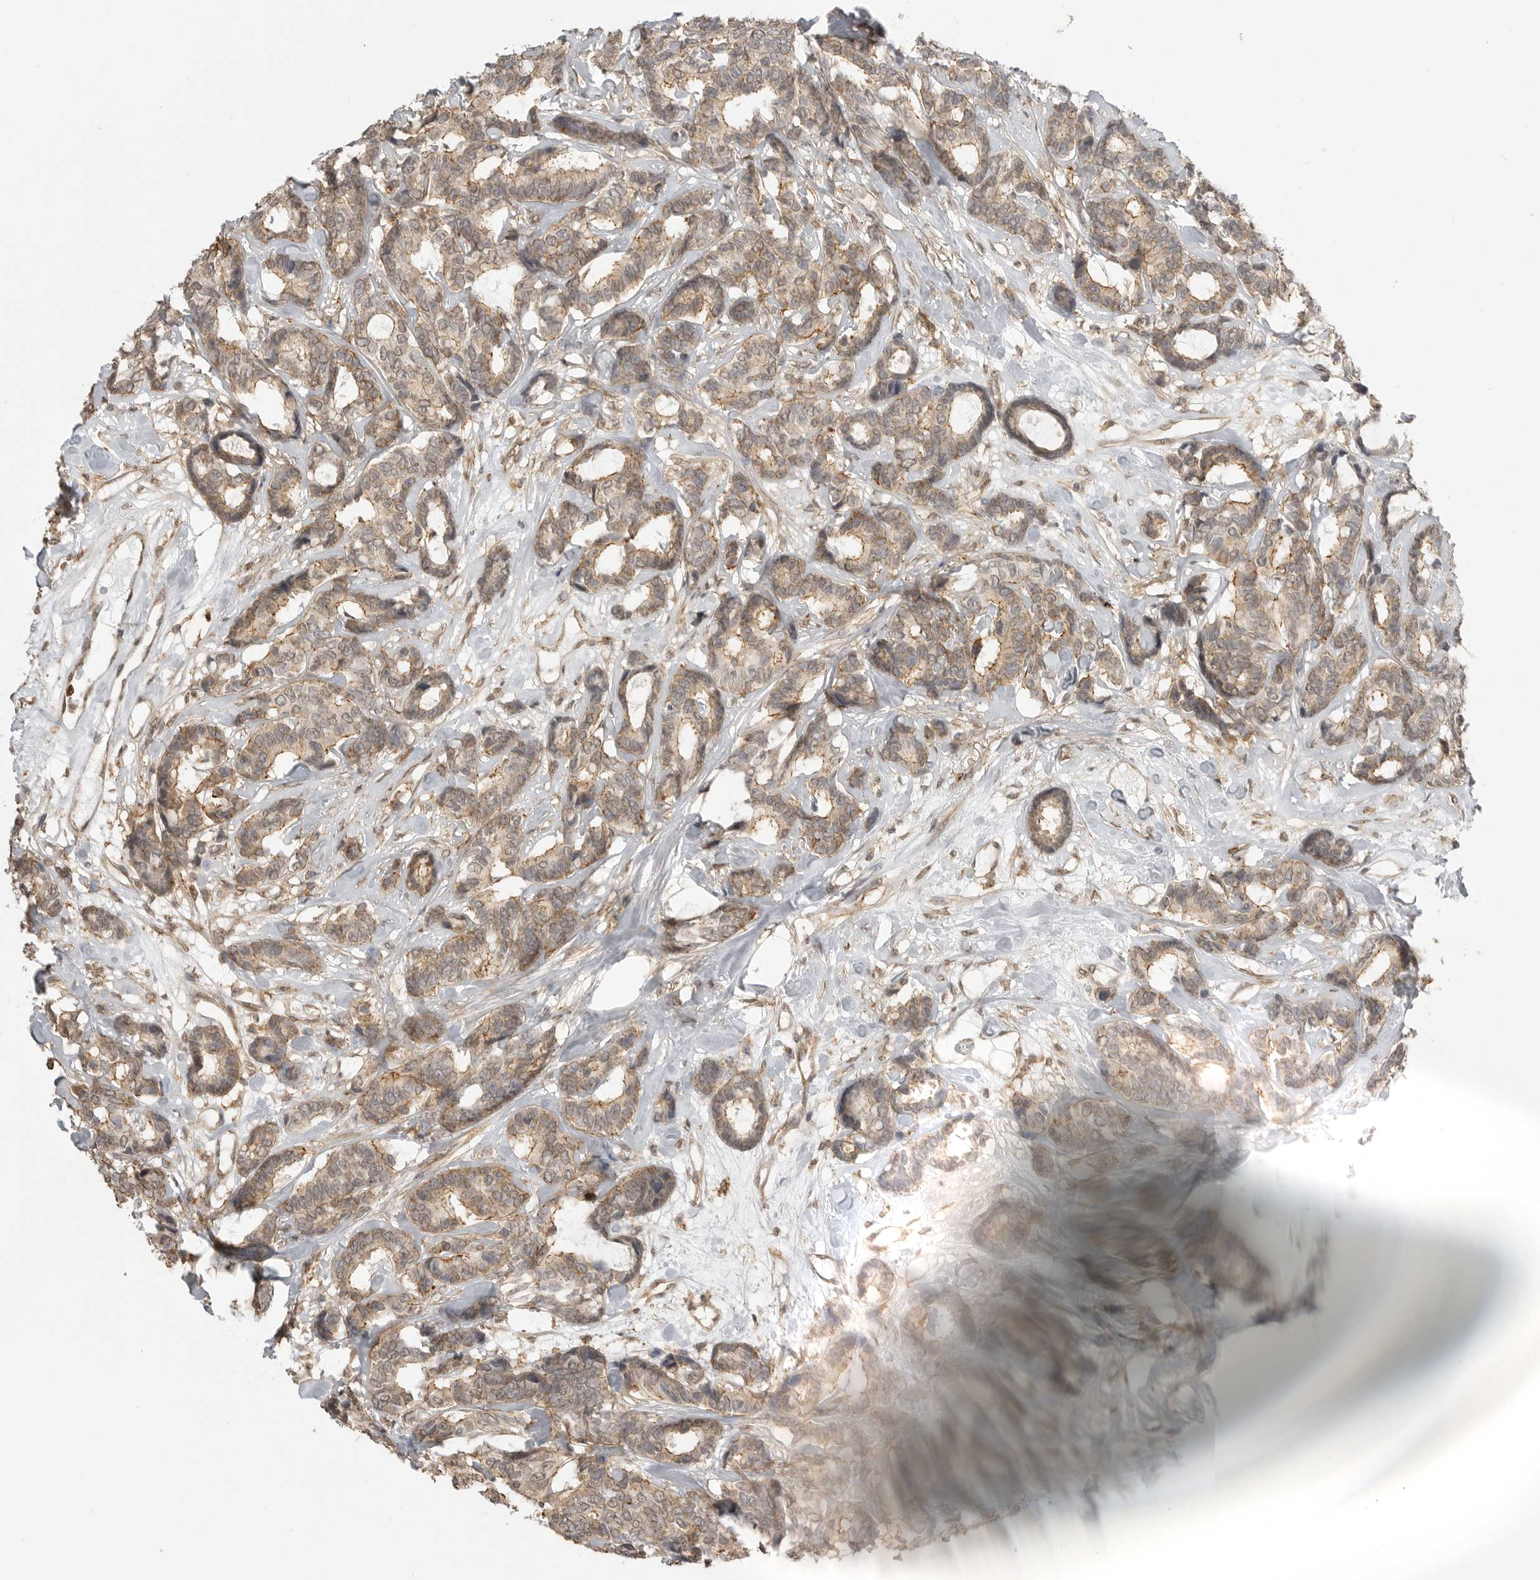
{"staining": {"intensity": "moderate", "quantity": ">75%", "location": "cytoplasmic/membranous"}, "tissue": "breast cancer", "cell_type": "Tumor cells", "image_type": "cancer", "snomed": [{"axis": "morphology", "description": "Duct carcinoma"}, {"axis": "topography", "description": "Breast"}], "caption": "Invasive ductal carcinoma (breast) tissue demonstrates moderate cytoplasmic/membranous positivity in about >75% of tumor cells", "gene": "GPC2", "patient": {"sex": "female", "age": 87}}